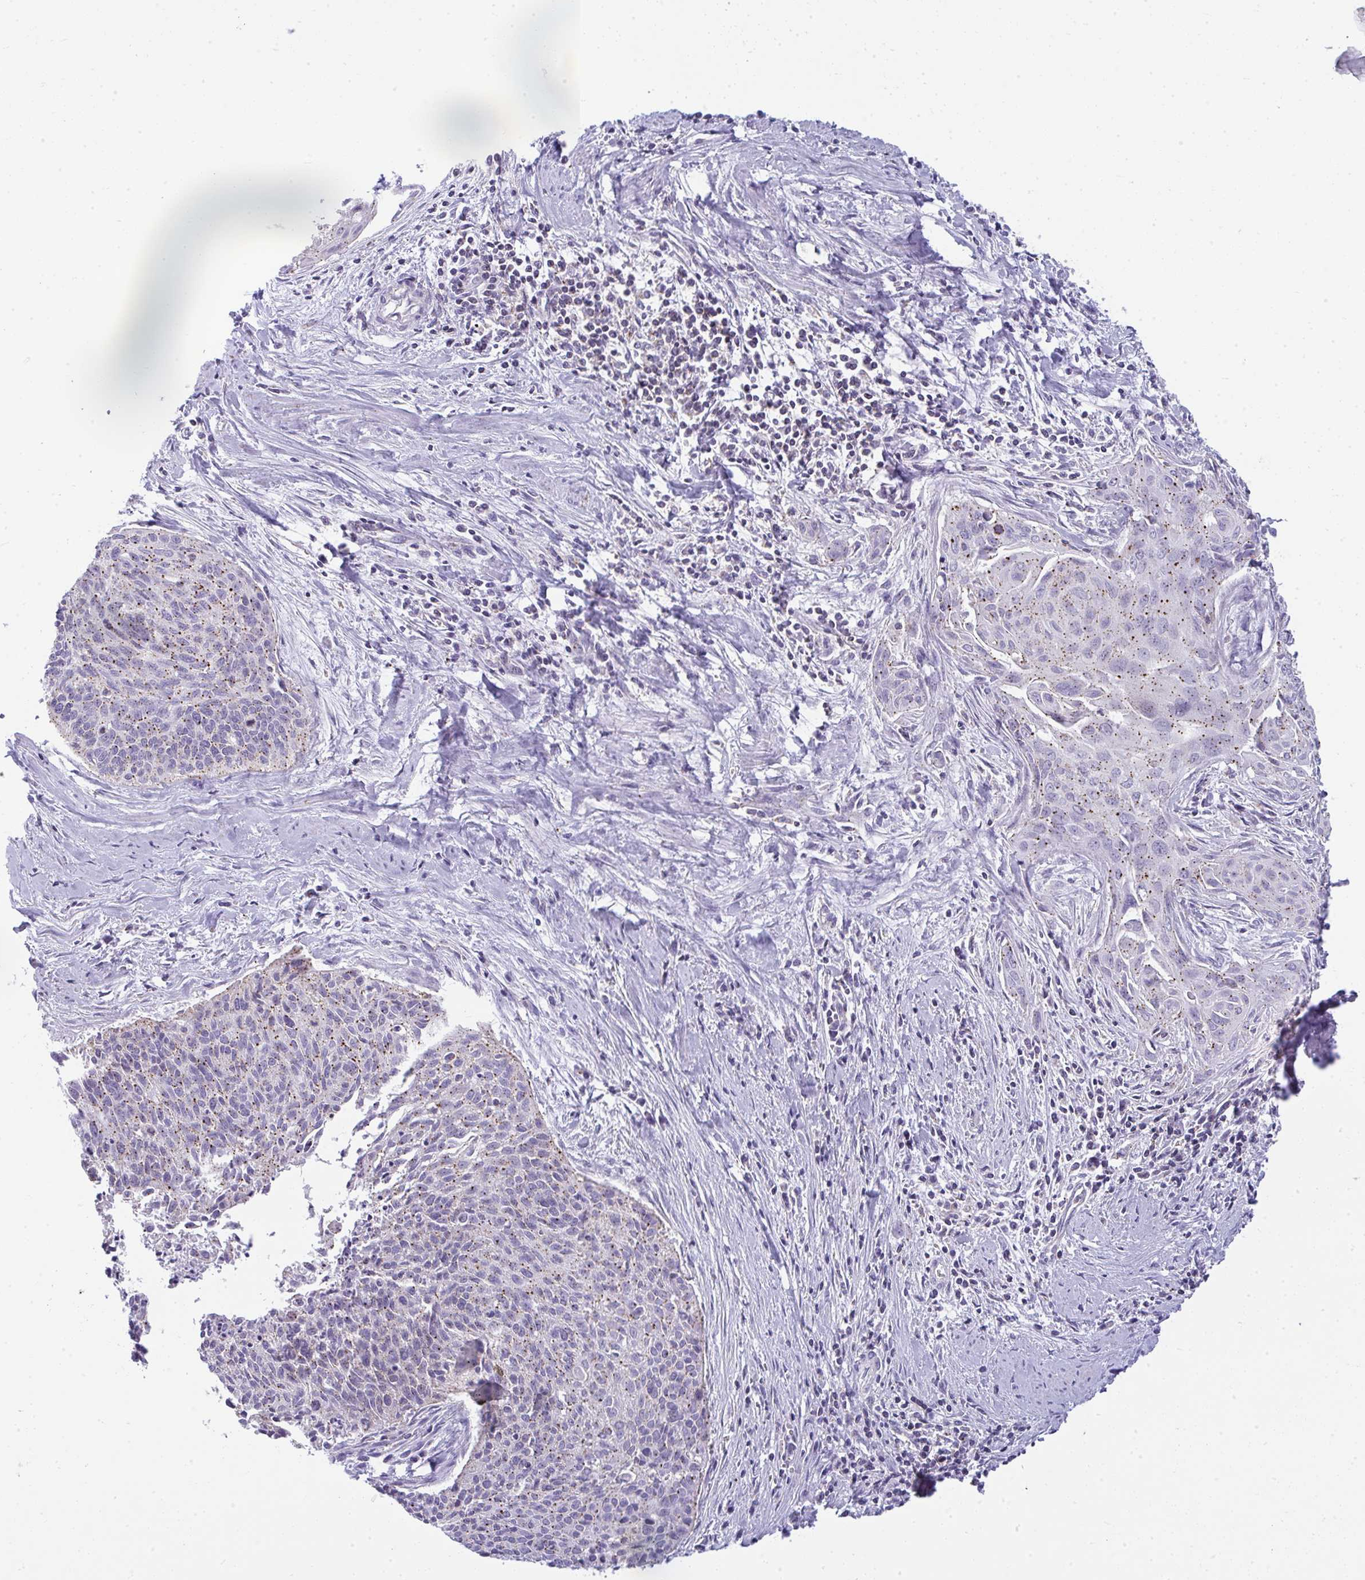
{"staining": {"intensity": "moderate", "quantity": "25%-75%", "location": "cytoplasmic/membranous"}, "tissue": "cervical cancer", "cell_type": "Tumor cells", "image_type": "cancer", "snomed": [{"axis": "morphology", "description": "Squamous cell carcinoma, NOS"}, {"axis": "topography", "description": "Cervix"}], "caption": "A micrograph showing moderate cytoplasmic/membranous staining in approximately 25%-75% of tumor cells in cervical cancer, as visualized by brown immunohistochemical staining.", "gene": "VPS4B", "patient": {"sex": "female", "age": 55}}